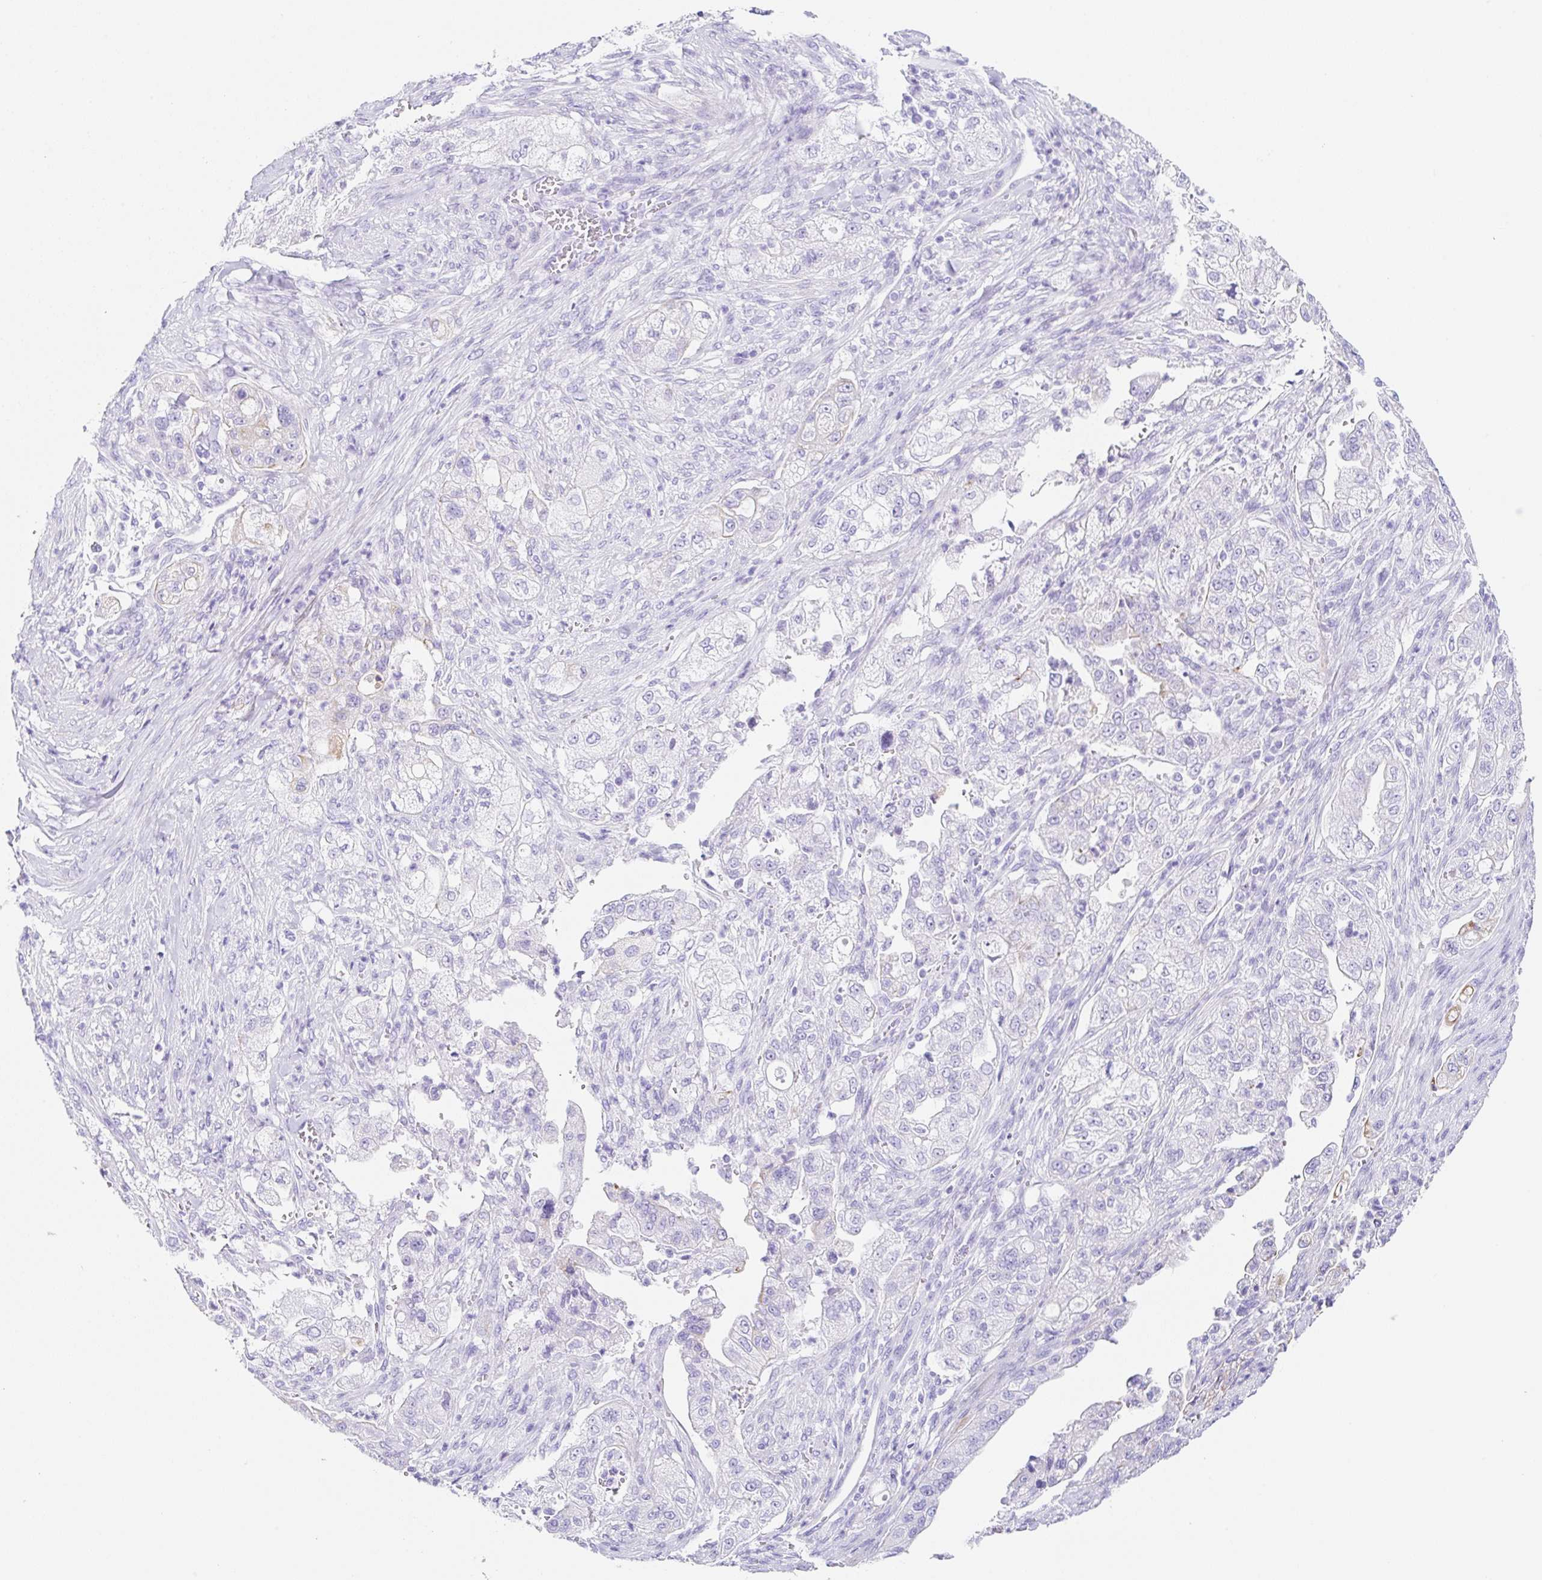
{"staining": {"intensity": "negative", "quantity": "none", "location": "none"}, "tissue": "pancreatic cancer", "cell_type": "Tumor cells", "image_type": "cancer", "snomed": [{"axis": "morphology", "description": "Adenocarcinoma, NOS"}, {"axis": "topography", "description": "Pancreas"}], "caption": "Immunohistochemical staining of adenocarcinoma (pancreatic) demonstrates no significant expression in tumor cells.", "gene": "CLDND2", "patient": {"sex": "female", "age": 78}}